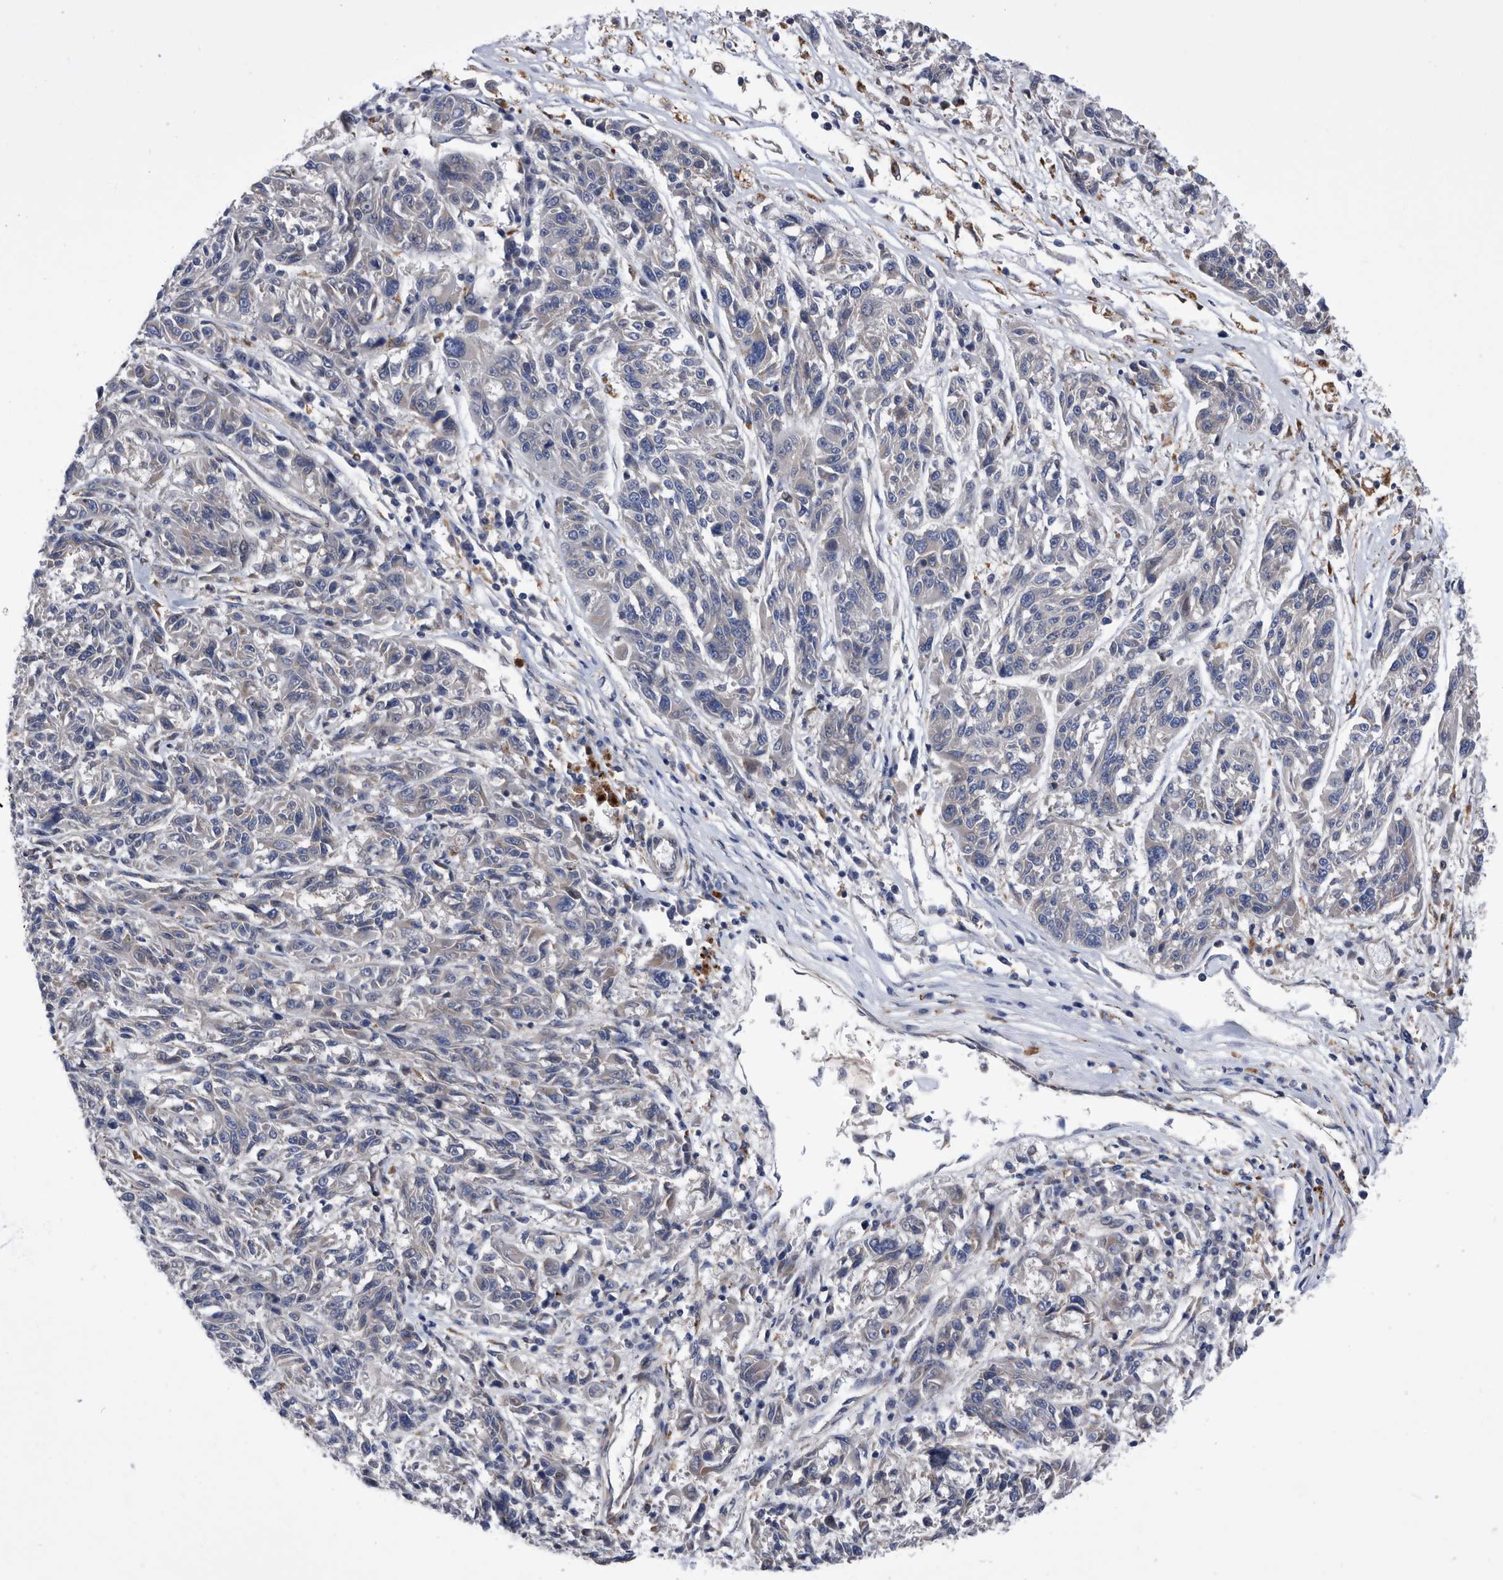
{"staining": {"intensity": "negative", "quantity": "none", "location": "none"}, "tissue": "melanoma", "cell_type": "Tumor cells", "image_type": "cancer", "snomed": [{"axis": "morphology", "description": "Malignant melanoma, NOS"}, {"axis": "topography", "description": "Skin"}], "caption": "Tumor cells are negative for brown protein staining in melanoma. Brightfield microscopy of IHC stained with DAB (3,3'-diaminobenzidine) (brown) and hematoxylin (blue), captured at high magnification.", "gene": "BAIAP3", "patient": {"sex": "male", "age": 53}}